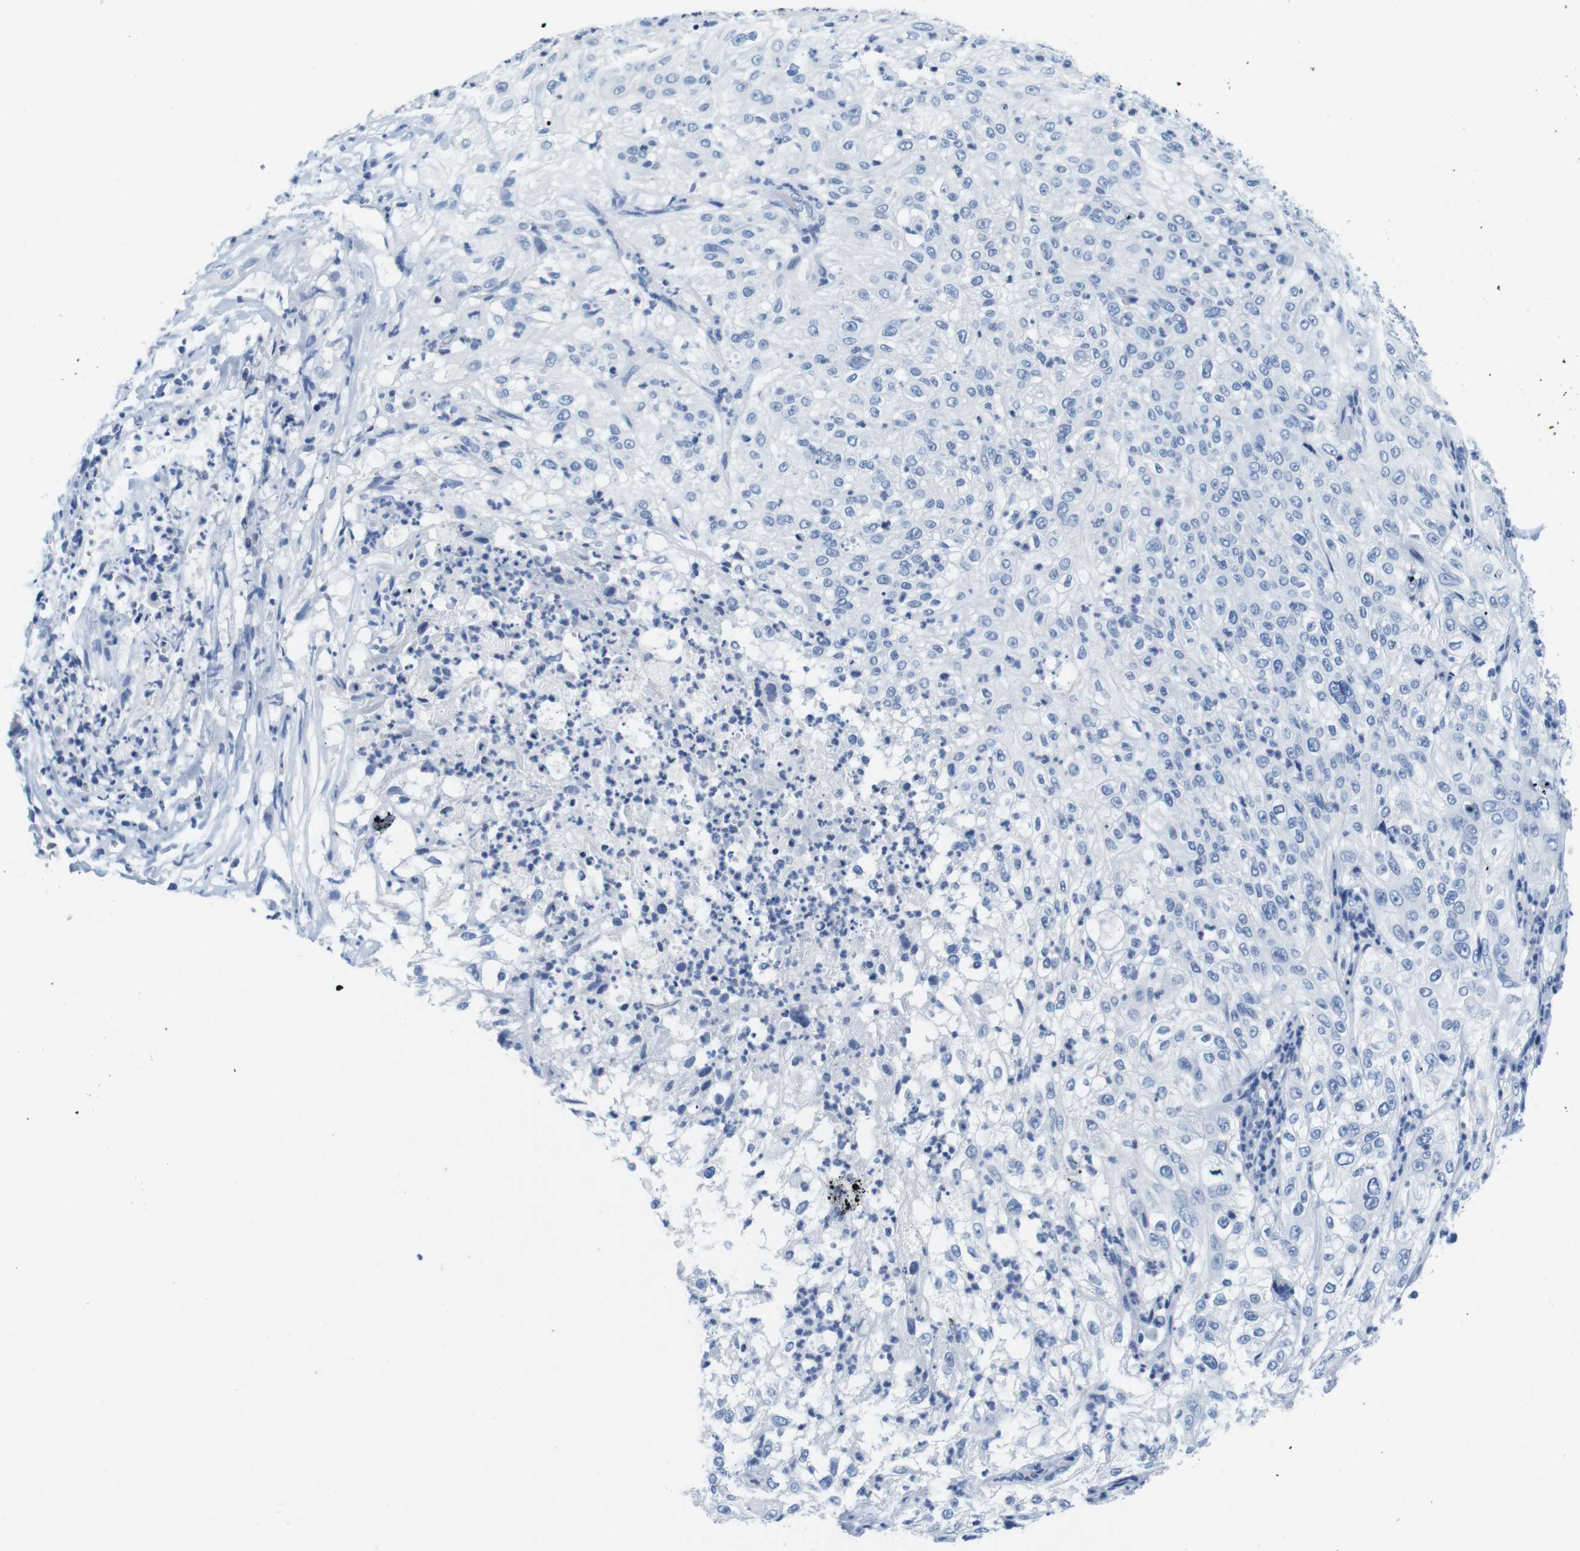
{"staining": {"intensity": "negative", "quantity": "none", "location": "none"}, "tissue": "lung cancer", "cell_type": "Tumor cells", "image_type": "cancer", "snomed": [{"axis": "morphology", "description": "Inflammation, NOS"}, {"axis": "morphology", "description": "Squamous cell carcinoma, NOS"}, {"axis": "topography", "description": "Lymph node"}, {"axis": "topography", "description": "Soft tissue"}, {"axis": "topography", "description": "Lung"}], "caption": "The IHC image has no significant staining in tumor cells of squamous cell carcinoma (lung) tissue.", "gene": "CYP2C9", "patient": {"sex": "male", "age": 66}}